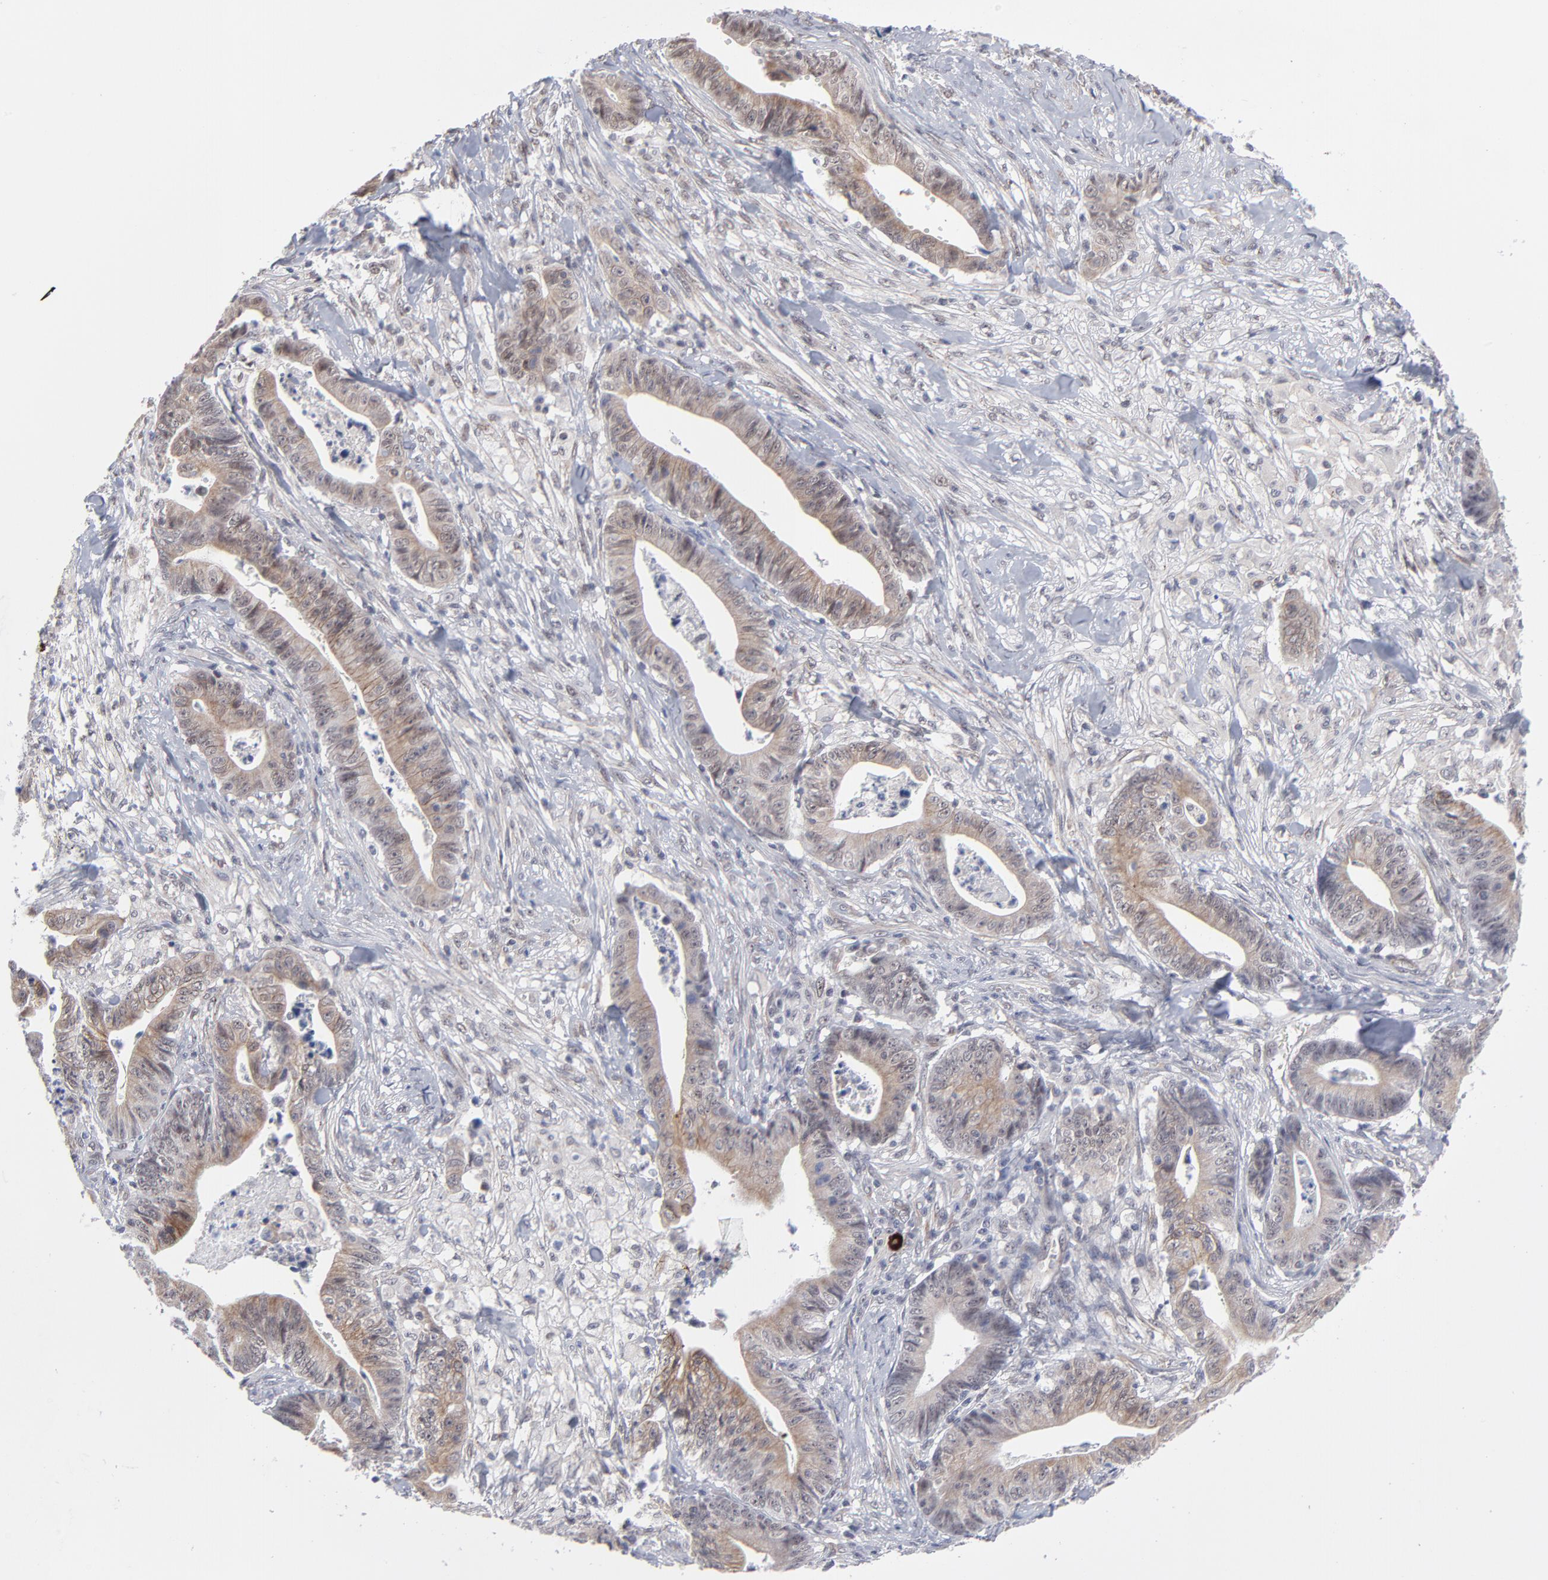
{"staining": {"intensity": "weak", "quantity": "25%-75%", "location": "nuclear"}, "tissue": "stomach cancer", "cell_type": "Tumor cells", "image_type": "cancer", "snomed": [{"axis": "morphology", "description": "Adenocarcinoma, NOS"}, {"axis": "topography", "description": "Stomach, lower"}], "caption": "This histopathology image shows stomach cancer (adenocarcinoma) stained with IHC to label a protein in brown. The nuclear of tumor cells show weak positivity for the protein. Nuclei are counter-stained blue.", "gene": "NBN", "patient": {"sex": "female", "age": 86}}